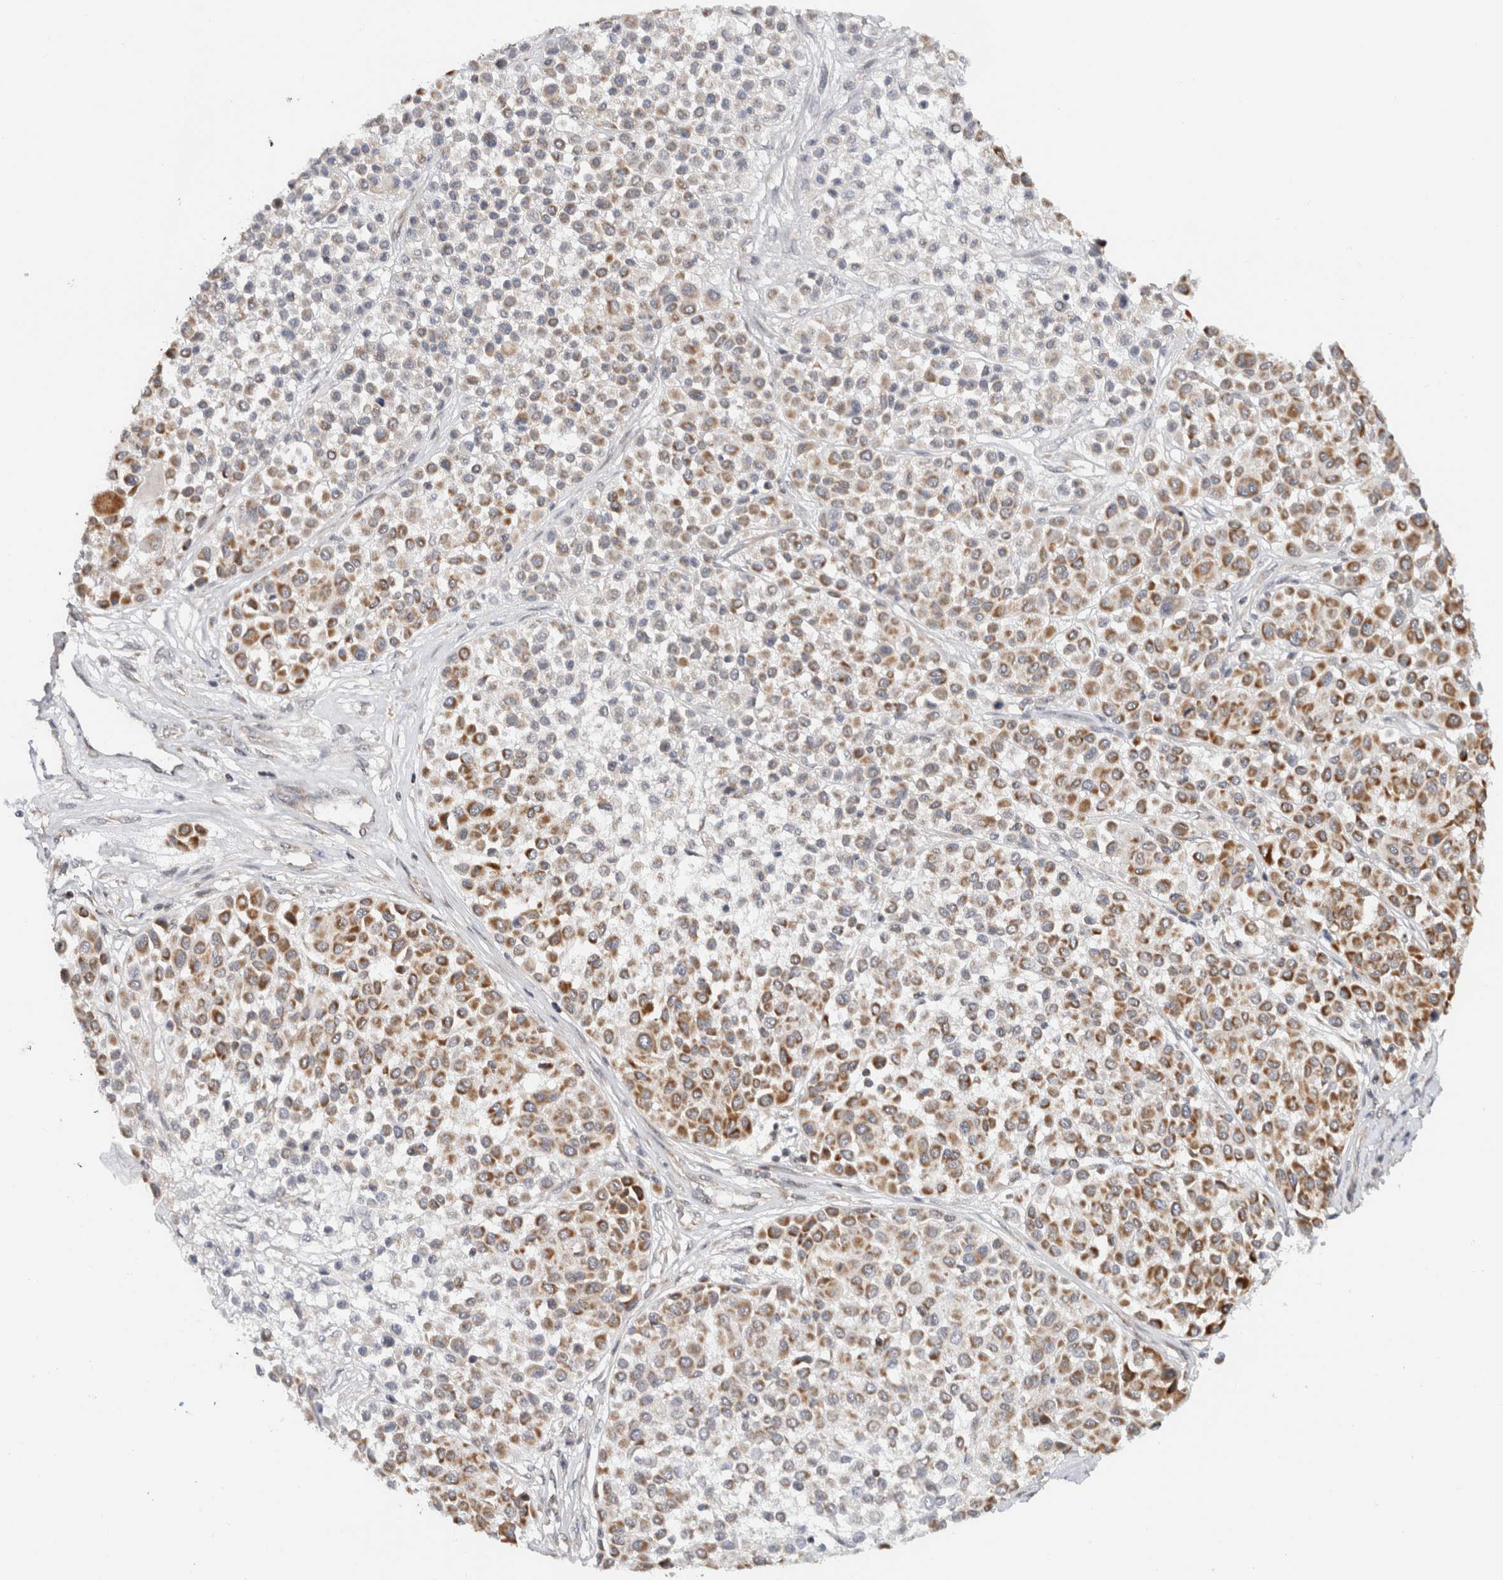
{"staining": {"intensity": "moderate", "quantity": ">75%", "location": "cytoplasmic/membranous"}, "tissue": "melanoma", "cell_type": "Tumor cells", "image_type": "cancer", "snomed": [{"axis": "morphology", "description": "Malignant melanoma, Metastatic site"}, {"axis": "topography", "description": "Soft tissue"}], "caption": "This is a micrograph of IHC staining of melanoma, which shows moderate staining in the cytoplasmic/membranous of tumor cells.", "gene": "CMC2", "patient": {"sex": "male", "age": 41}}